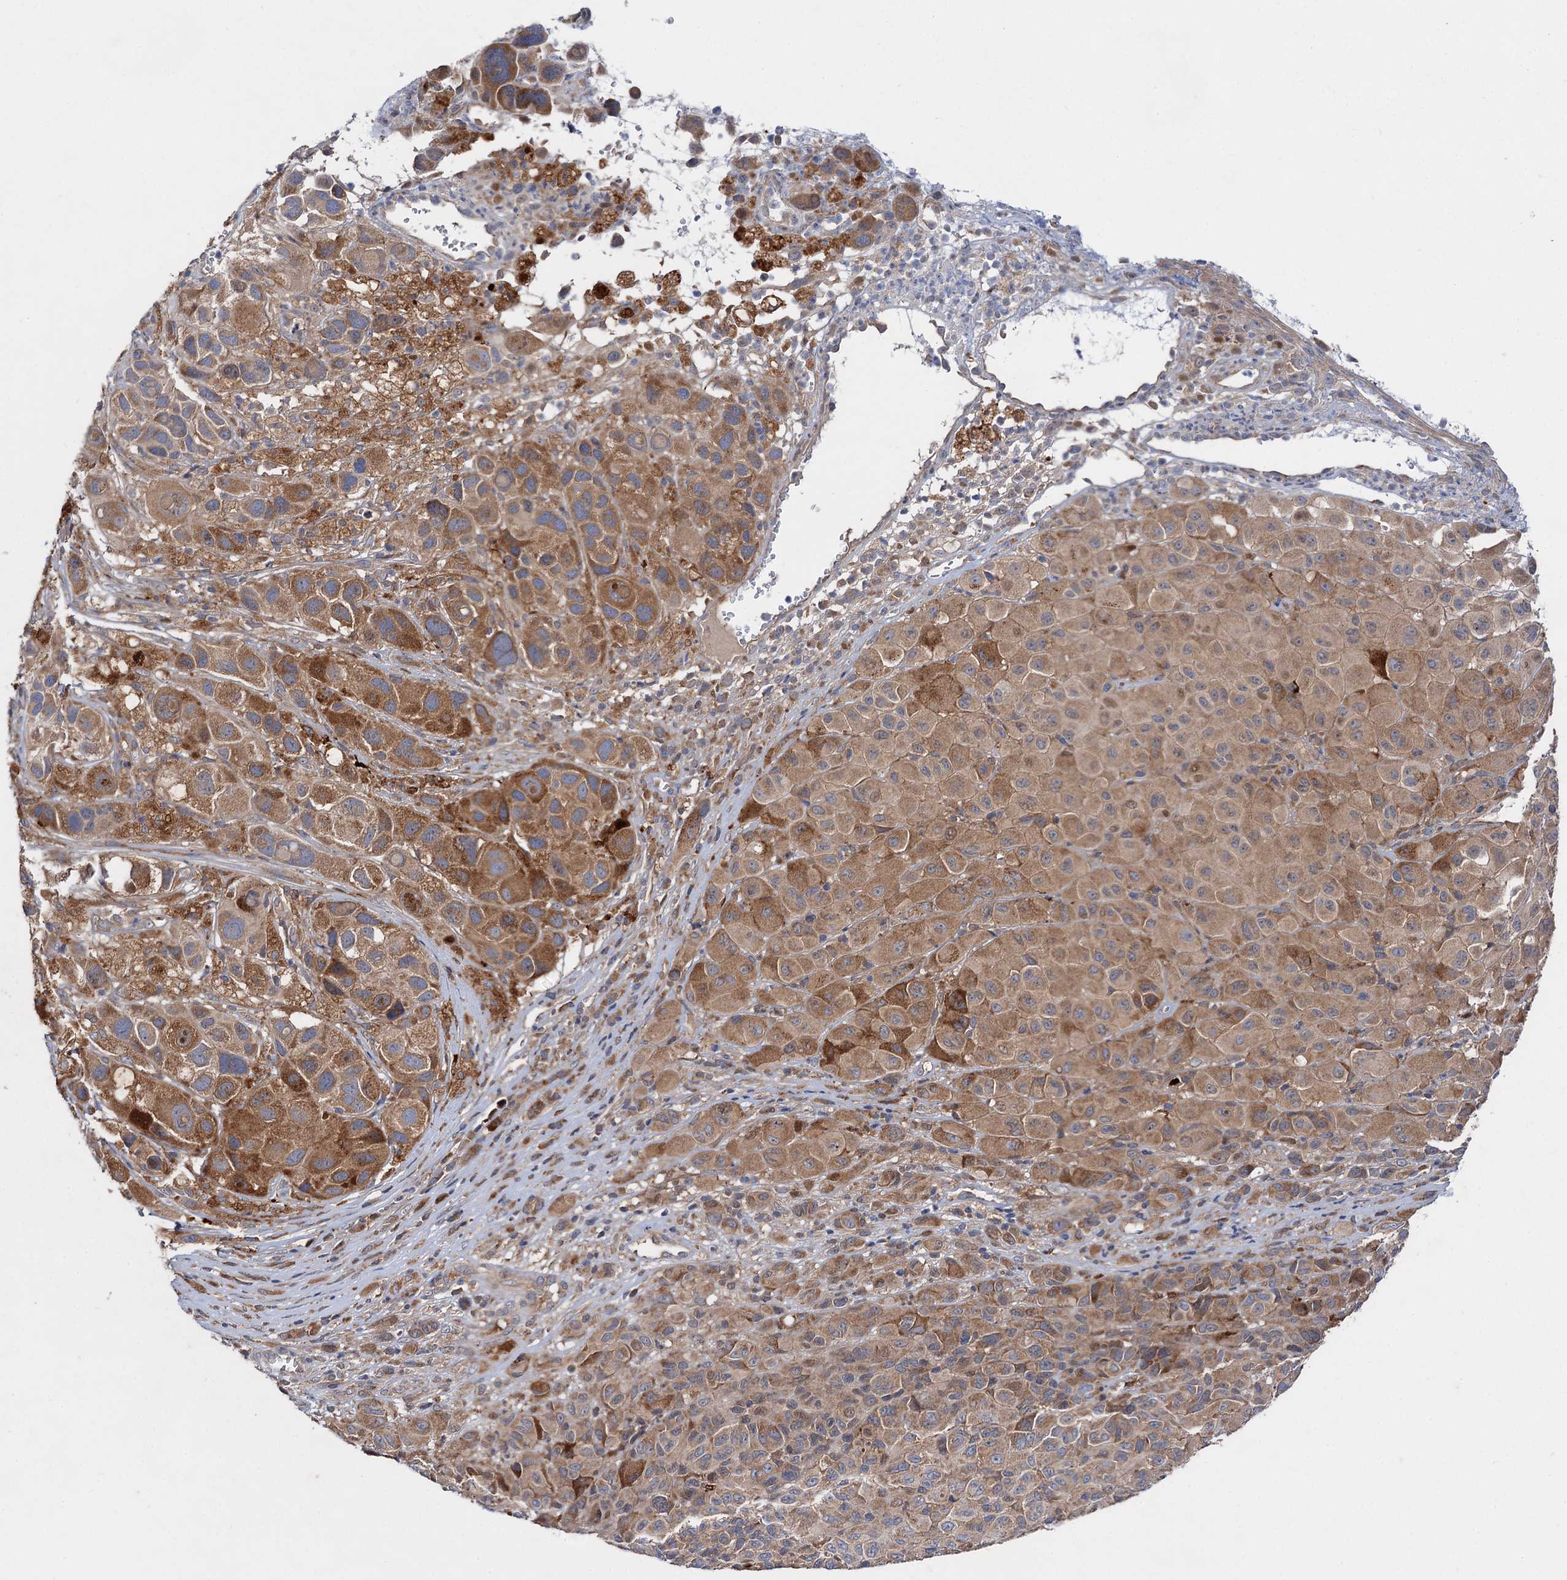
{"staining": {"intensity": "moderate", "quantity": ">75%", "location": "cytoplasmic/membranous"}, "tissue": "melanoma", "cell_type": "Tumor cells", "image_type": "cancer", "snomed": [{"axis": "morphology", "description": "Malignant melanoma, NOS"}, {"axis": "topography", "description": "Skin of trunk"}], "caption": "Approximately >75% of tumor cells in melanoma demonstrate moderate cytoplasmic/membranous protein positivity as visualized by brown immunohistochemical staining.", "gene": "NAA25", "patient": {"sex": "male", "age": 71}}